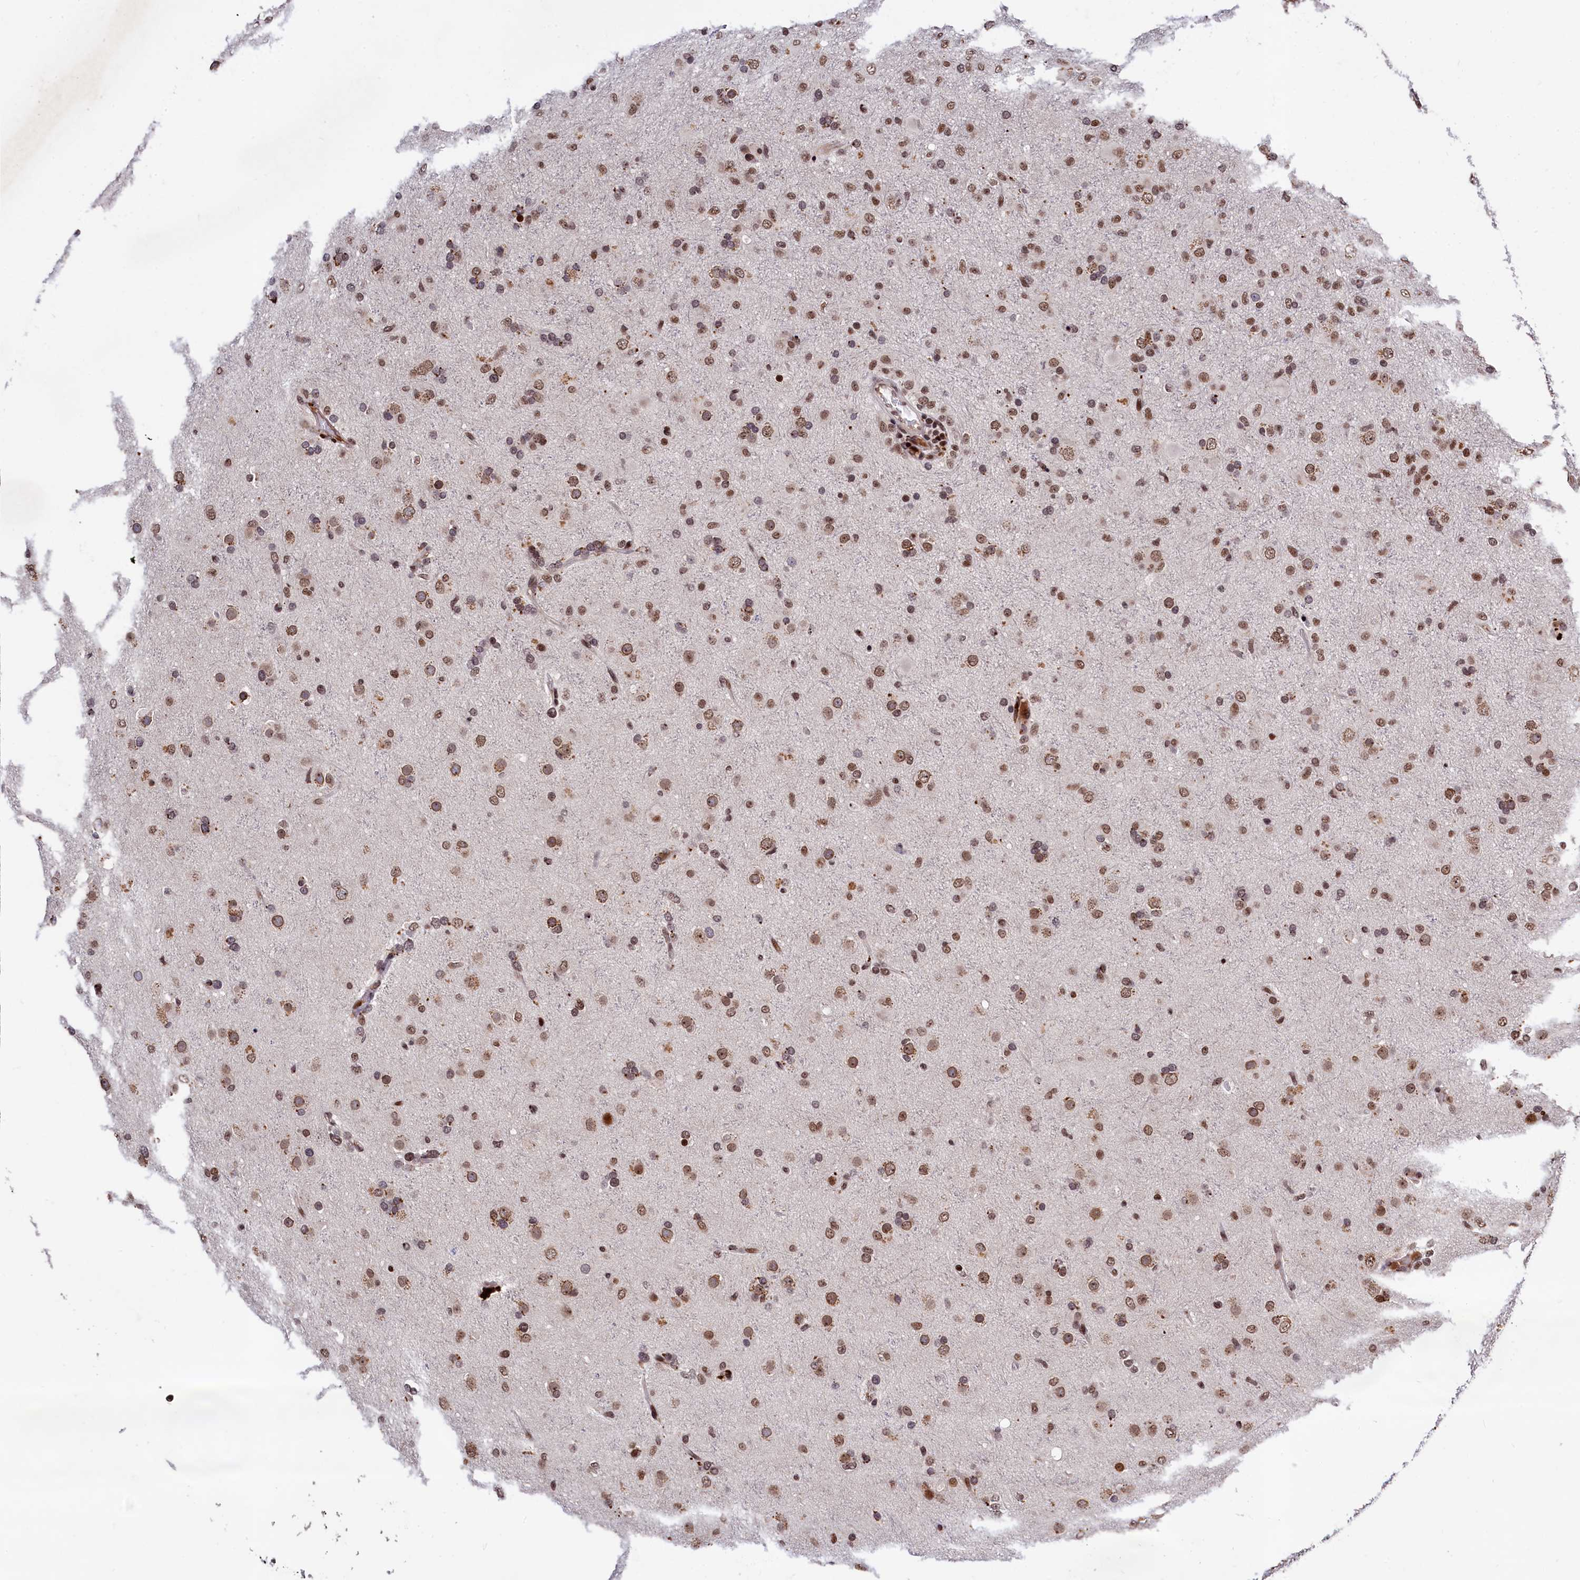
{"staining": {"intensity": "moderate", "quantity": ">75%", "location": "nuclear"}, "tissue": "glioma", "cell_type": "Tumor cells", "image_type": "cancer", "snomed": [{"axis": "morphology", "description": "Glioma, malignant, Low grade"}, {"axis": "topography", "description": "Brain"}], "caption": "Glioma stained for a protein (brown) exhibits moderate nuclear positive expression in about >75% of tumor cells.", "gene": "FAM217B", "patient": {"sex": "male", "age": 65}}